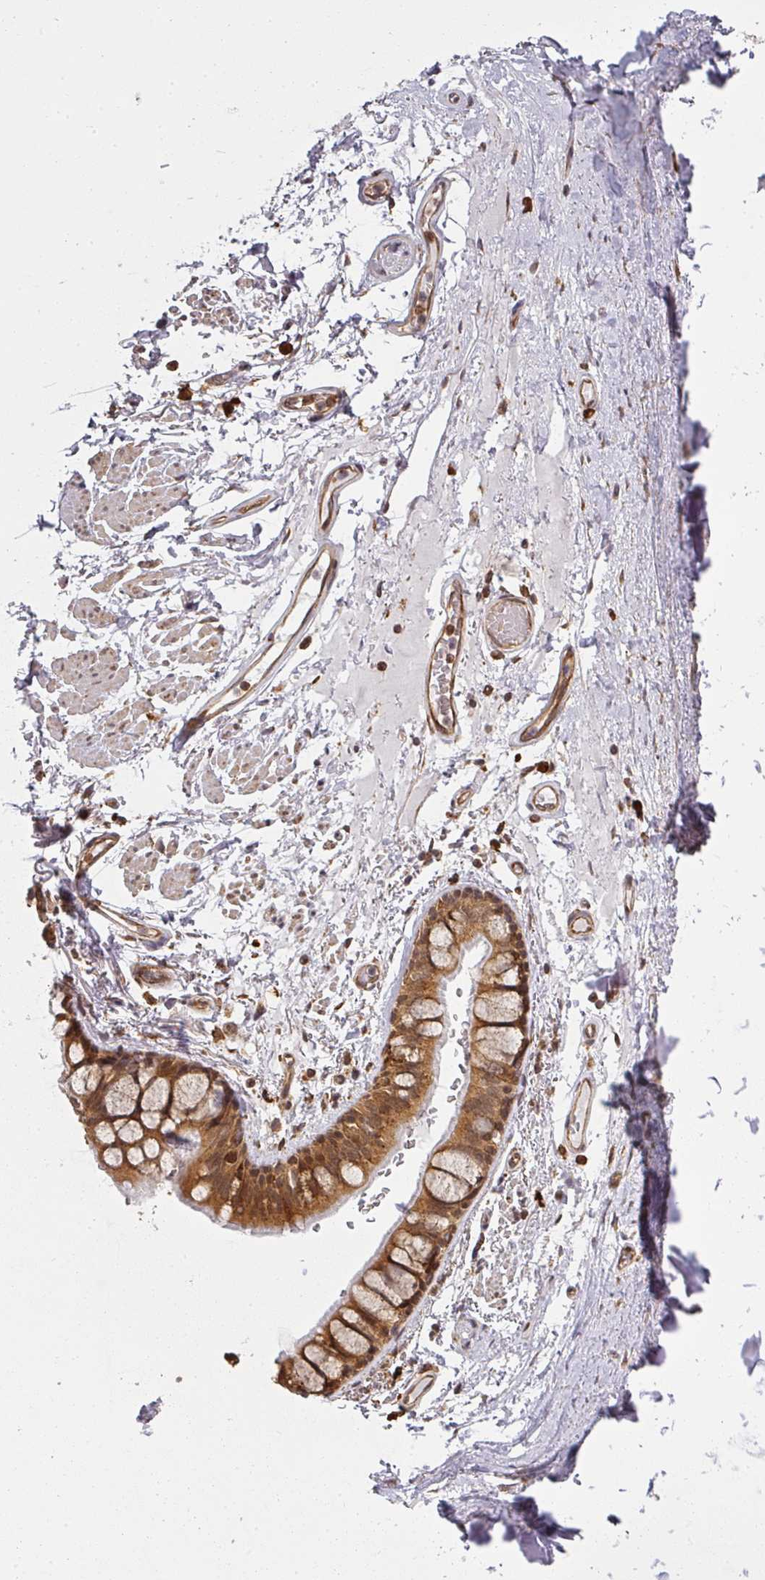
{"staining": {"intensity": "strong", "quantity": ">75%", "location": "cytoplasmic/membranous"}, "tissue": "bronchus", "cell_type": "Respiratory epithelial cells", "image_type": "normal", "snomed": [{"axis": "morphology", "description": "Normal tissue, NOS"}, {"axis": "topography", "description": "Bronchus"}], "caption": "Bronchus was stained to show a protein in brown. There is high levels of strong cytoplasmic/membranous positivity in about >75% of respiratory epithelial cells. Ihc stains the protein of interest in brown and the nuclei are stained blue.", "gene": "PPP6R3", "patient": {"sex": "male", "age": 70}}